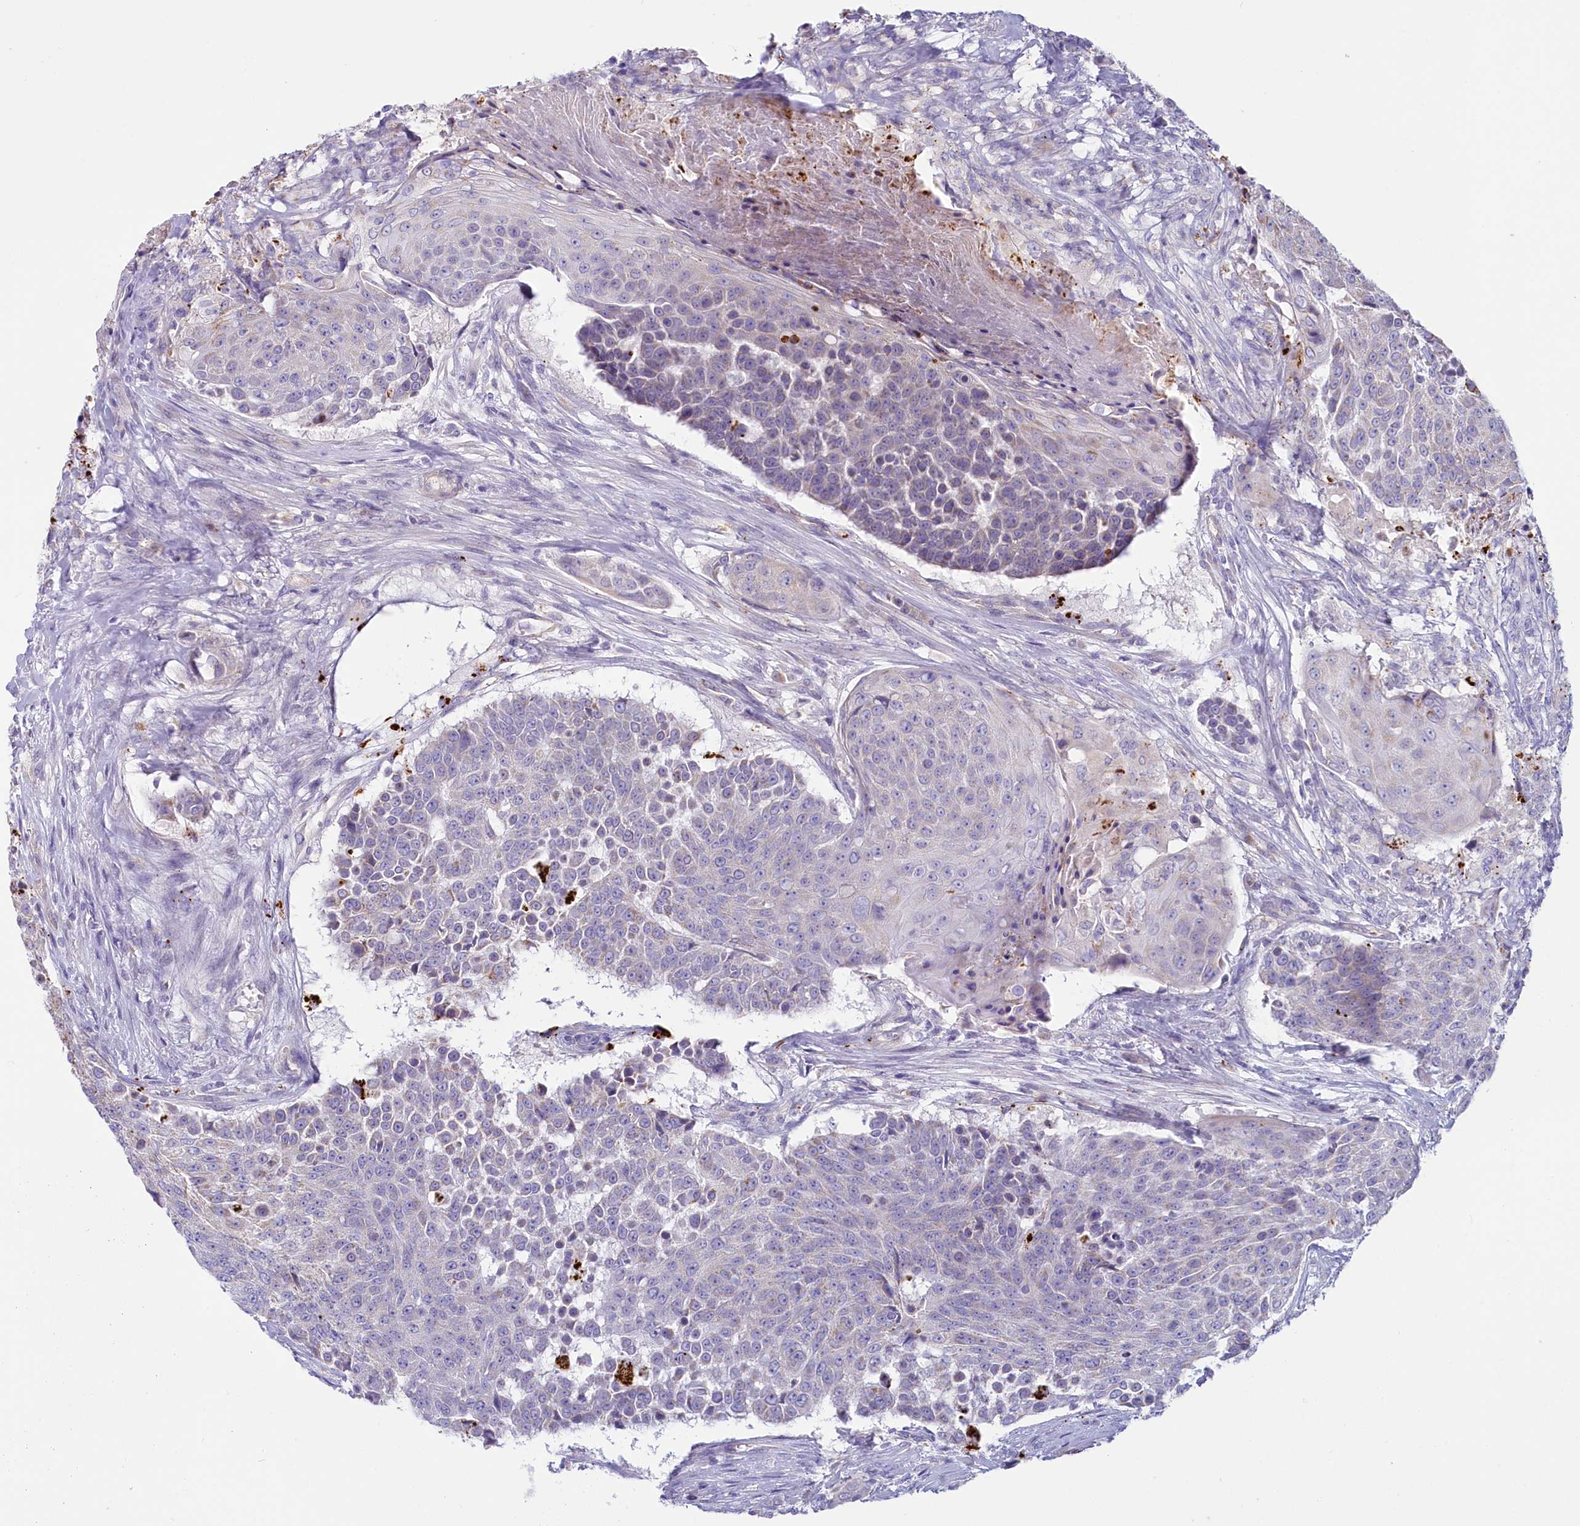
{"staining": {"intensity": "negative", "quantity": "none", "location": "none"}, "tissue": "urothelial cancer", "cell_type": "Tumor cells", "image_type": "cancer", "snomed": [{"axis": "morphology", "description": "Urothelial carcinoma, High grade"}, {"axis": "topography", "description": "Urinary bladder"}], "caption": "Tumor cells show no significant staining in urothelial cancer. (DAB immunohistochemistry visualized using brightfield microscopy, high magnification).", "gene": "LMOD3", "patient": {"sex": "female", "age": 63}}